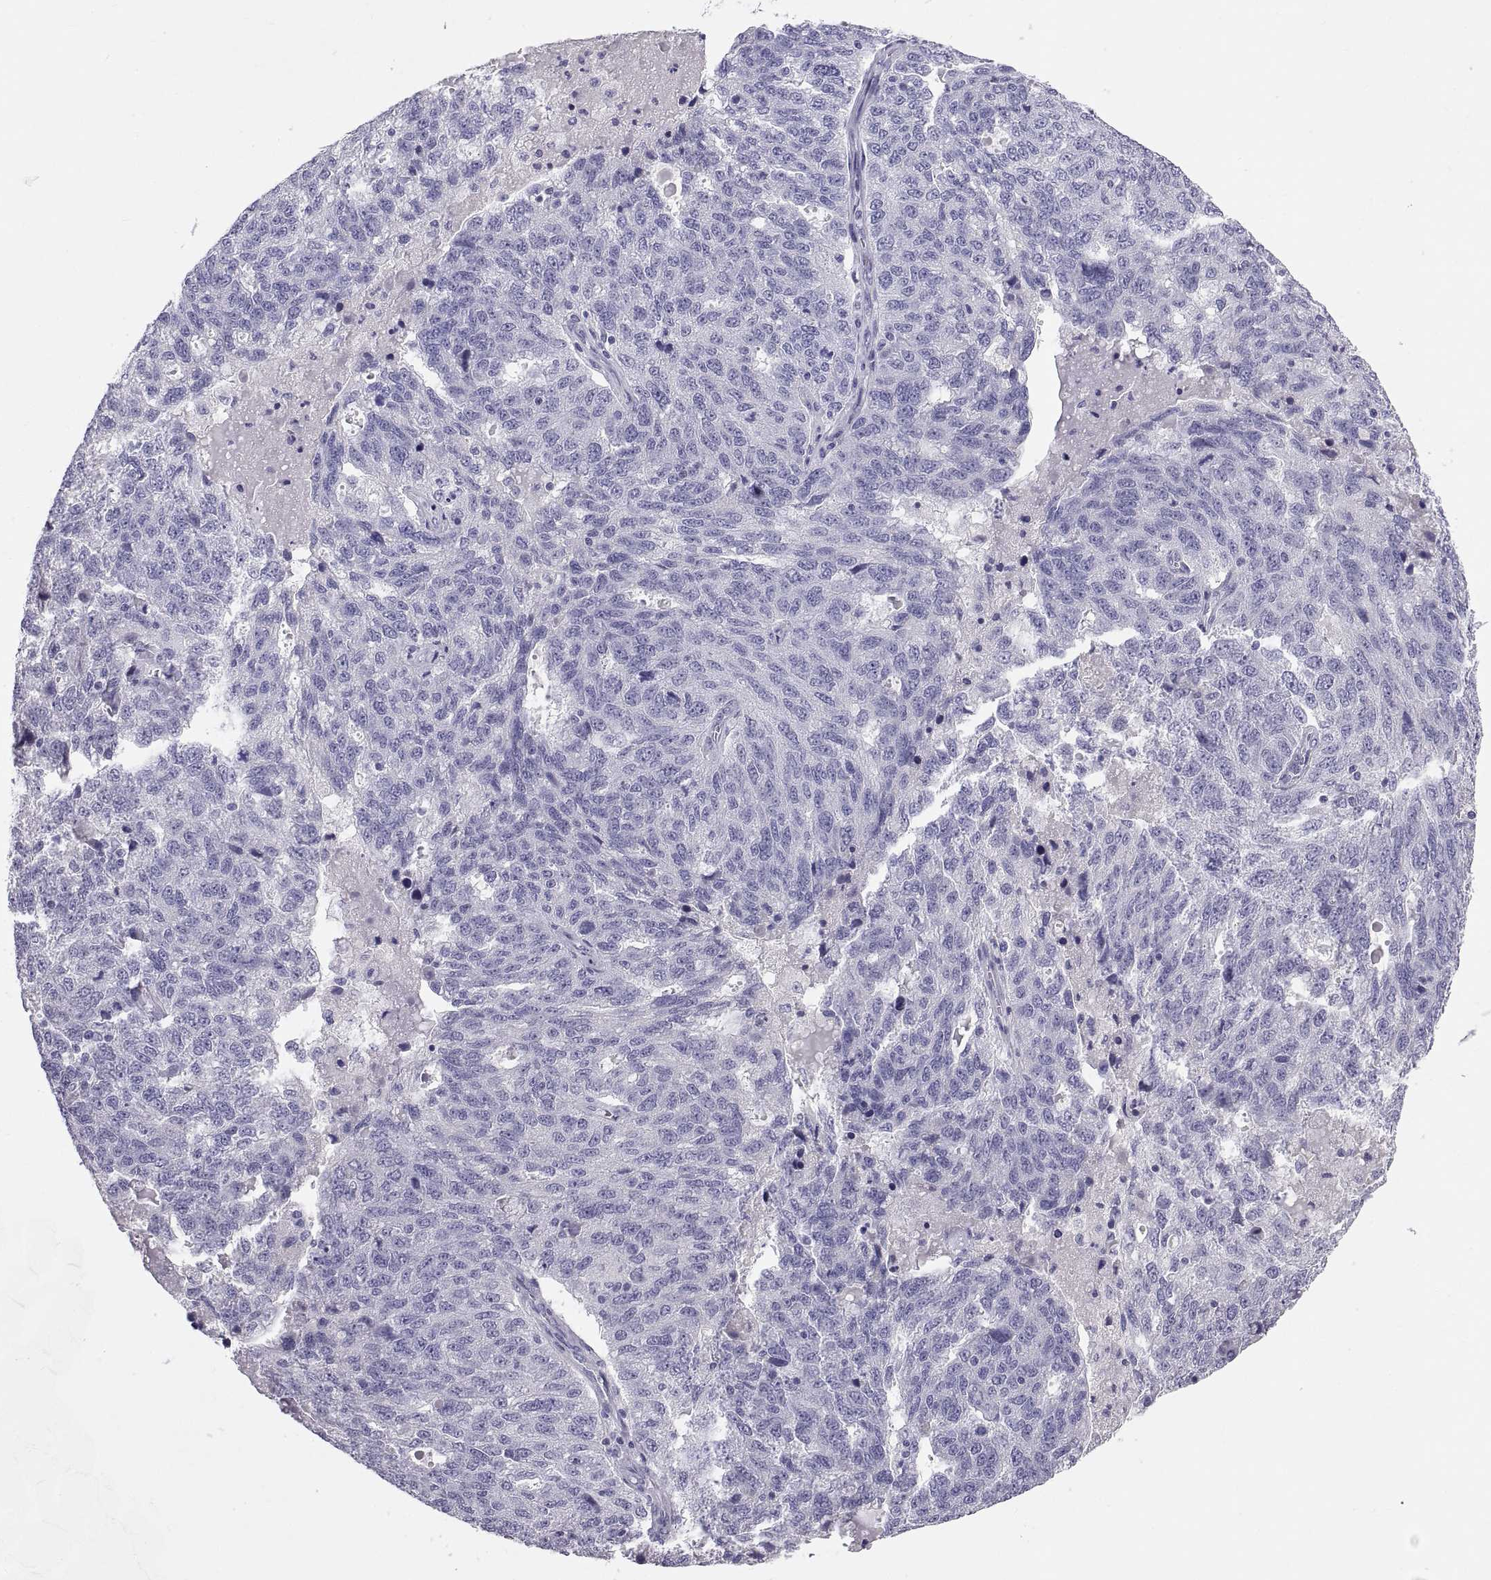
{"staining": {"intensity": "negative", "quantity": "none", "location": "none"}, "tissue": "ovarian cancer", "cell_type": "Tumor cells", "image_type": "cancer", "snomed": [{"axis": "morphology", "description": "Cystadenocarcinoma, serous, NOS"}, {"axis": "topography", "description": "Ovary"}], "caption": "This is an IHC micrograph of human ovarian serous cystadenocarcinoma. There is no expression in tumor cells.", "gene": "TEX13A", "patient": {"sex": "female", "age": 71}}